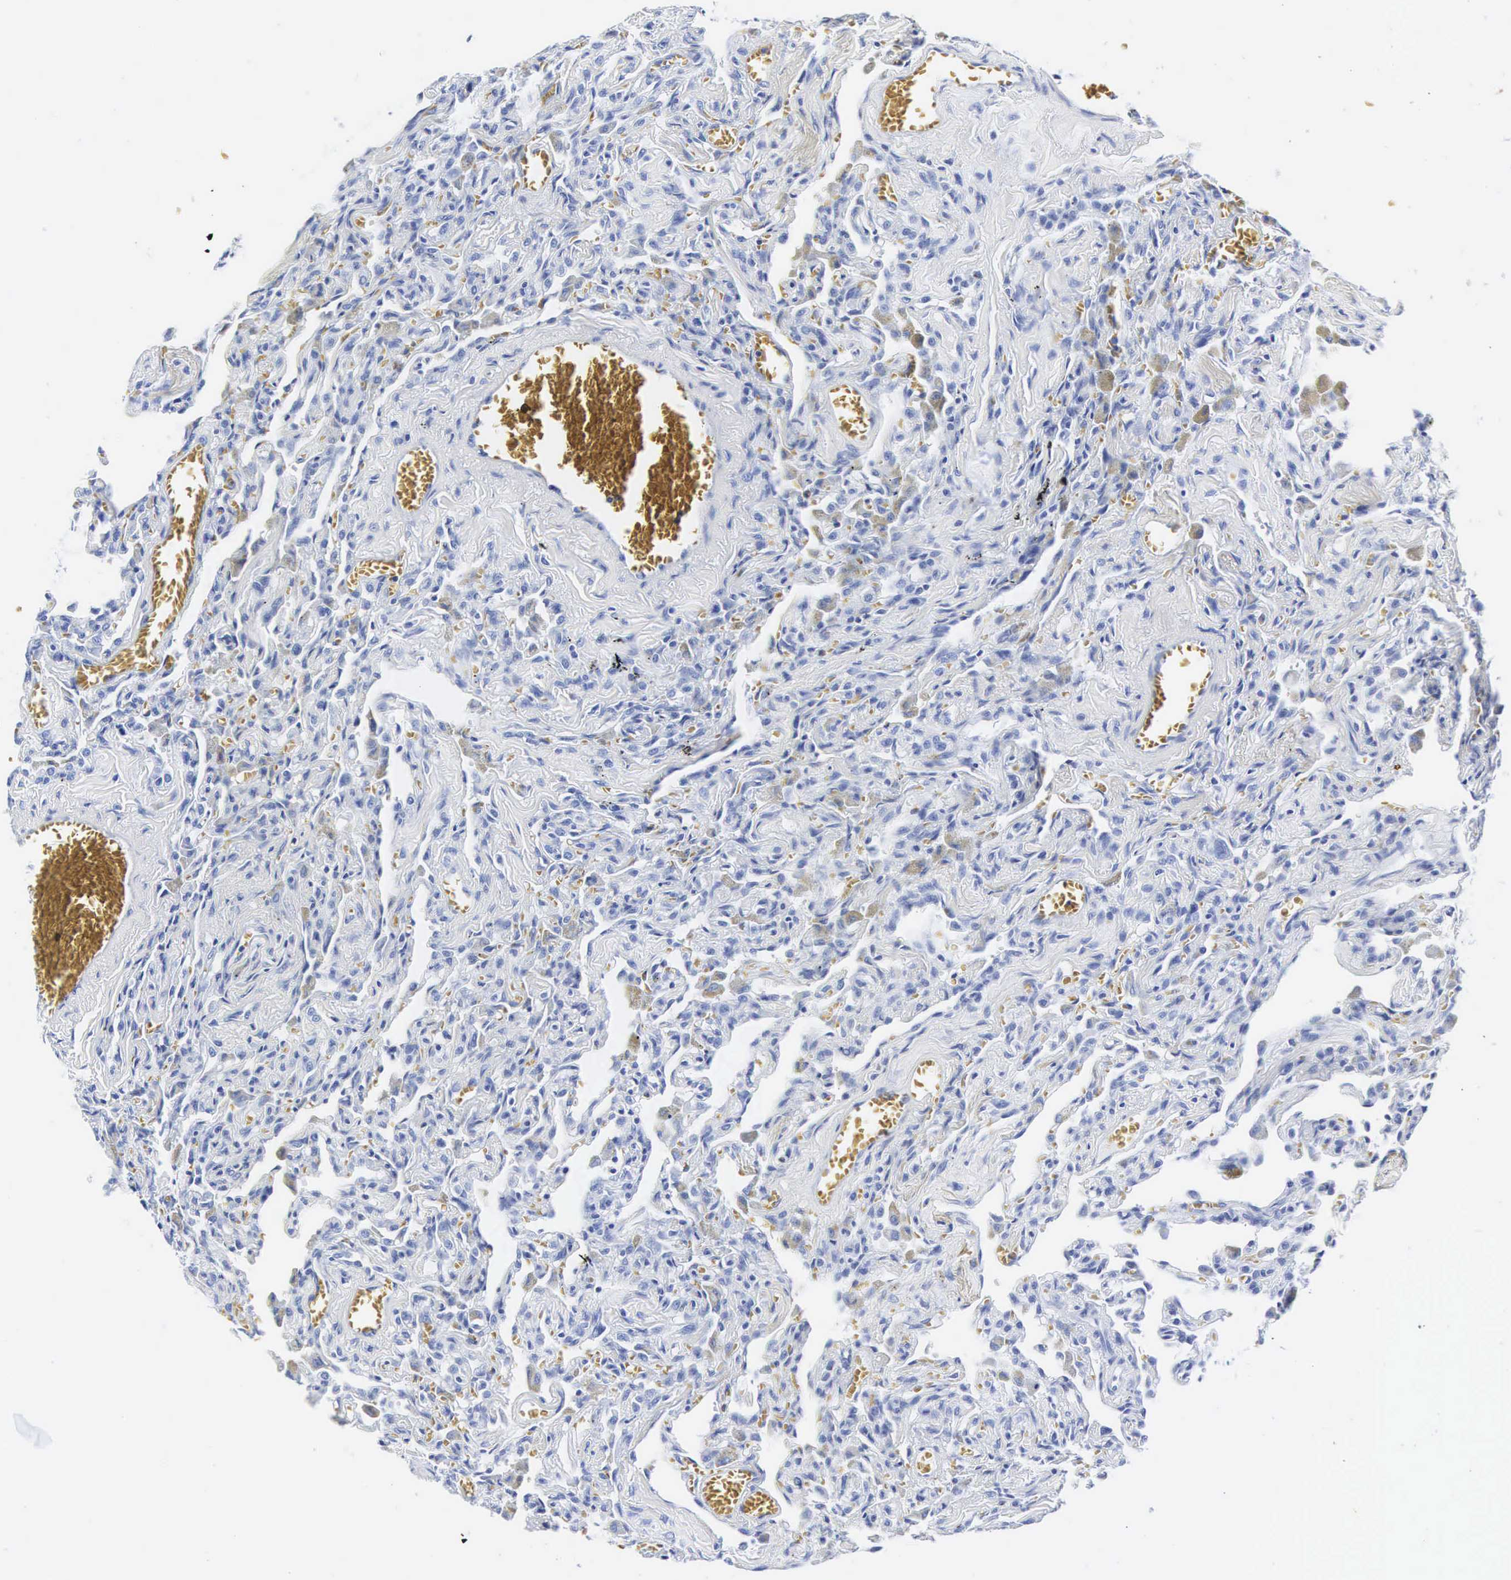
{"staining": {"intensity": "negative", "quantity": "none", "location": "none"}, "tissue": "lung", "cell_type": "Alveolar cells", "image_type": "normal", "snomed": [{"axis": "morphology", "description": "Normal tissue, NOS"}, {"axis": "topography", "description": "Lung"}], "caption": "This photomicrograph is of unremarkable lung stained with immunohistochemistry to label a protein in brown with the nuclei are counter-stained blue. There is no expression in alveolar cells.", "gene": "INS", "patient": {"sex": "male", "age": 73}}